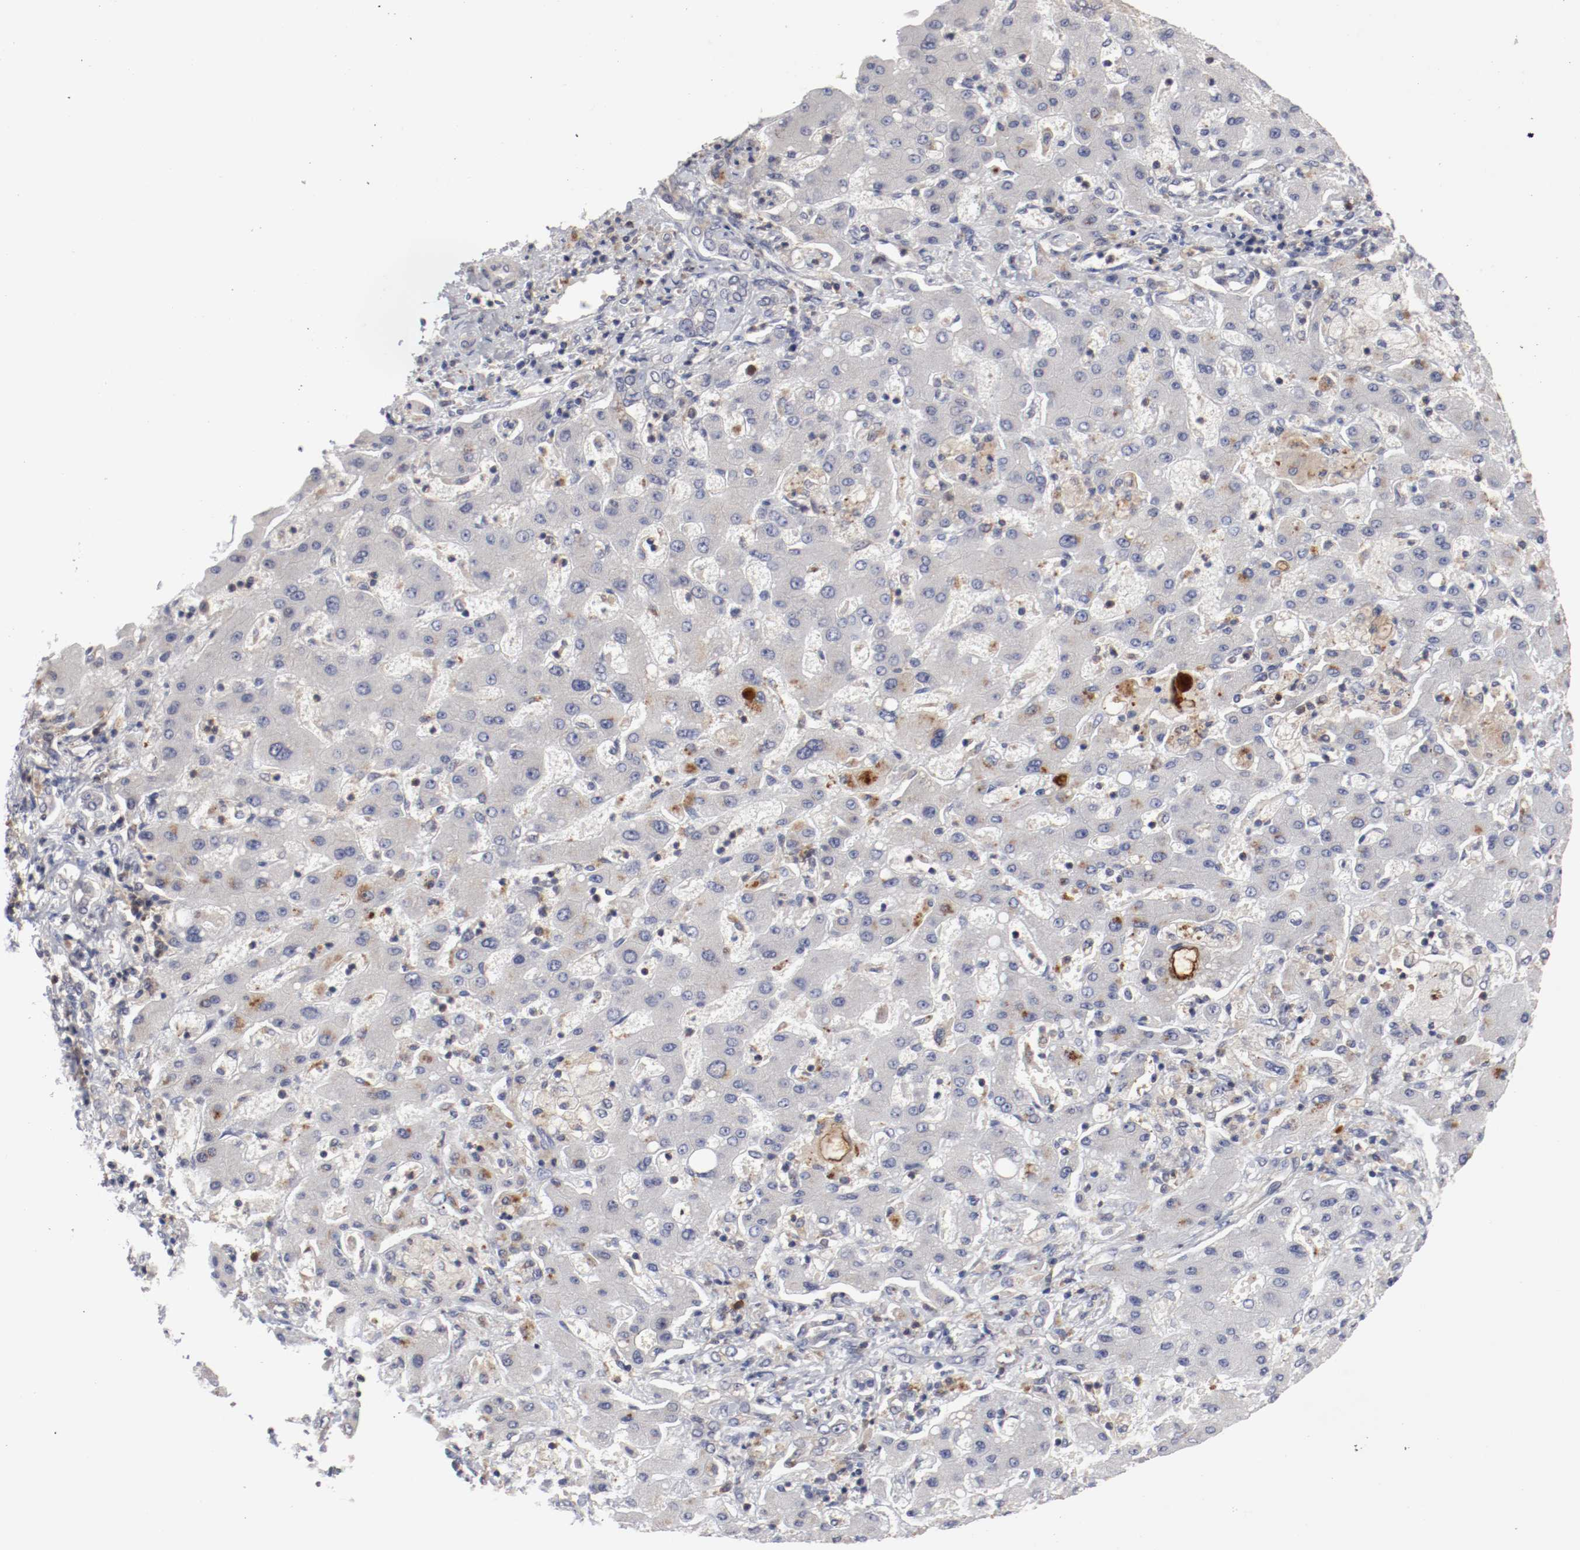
{"staining": {"intensity": "moderate", "quantity": "25%-75%", "location": "cytoplasmic/membranous"}, "tissue": "liver cancer", "cell_type": "Tumor cells", "image_type": "cancer", "snomed": [{"axis": "morphology", "description": "Cholangiocarcinoma"}, {"axis": "topography", "description": "Liver"}], "caption": "Approximately 25%-75% of tumor cells in human liver cancer demonstrate moderate cytoplasmic/membranous protein staining as visualized by brown immunohistochemical staining.", "gene": "CBL", "patient": {"sex": "male", "age": 50}}